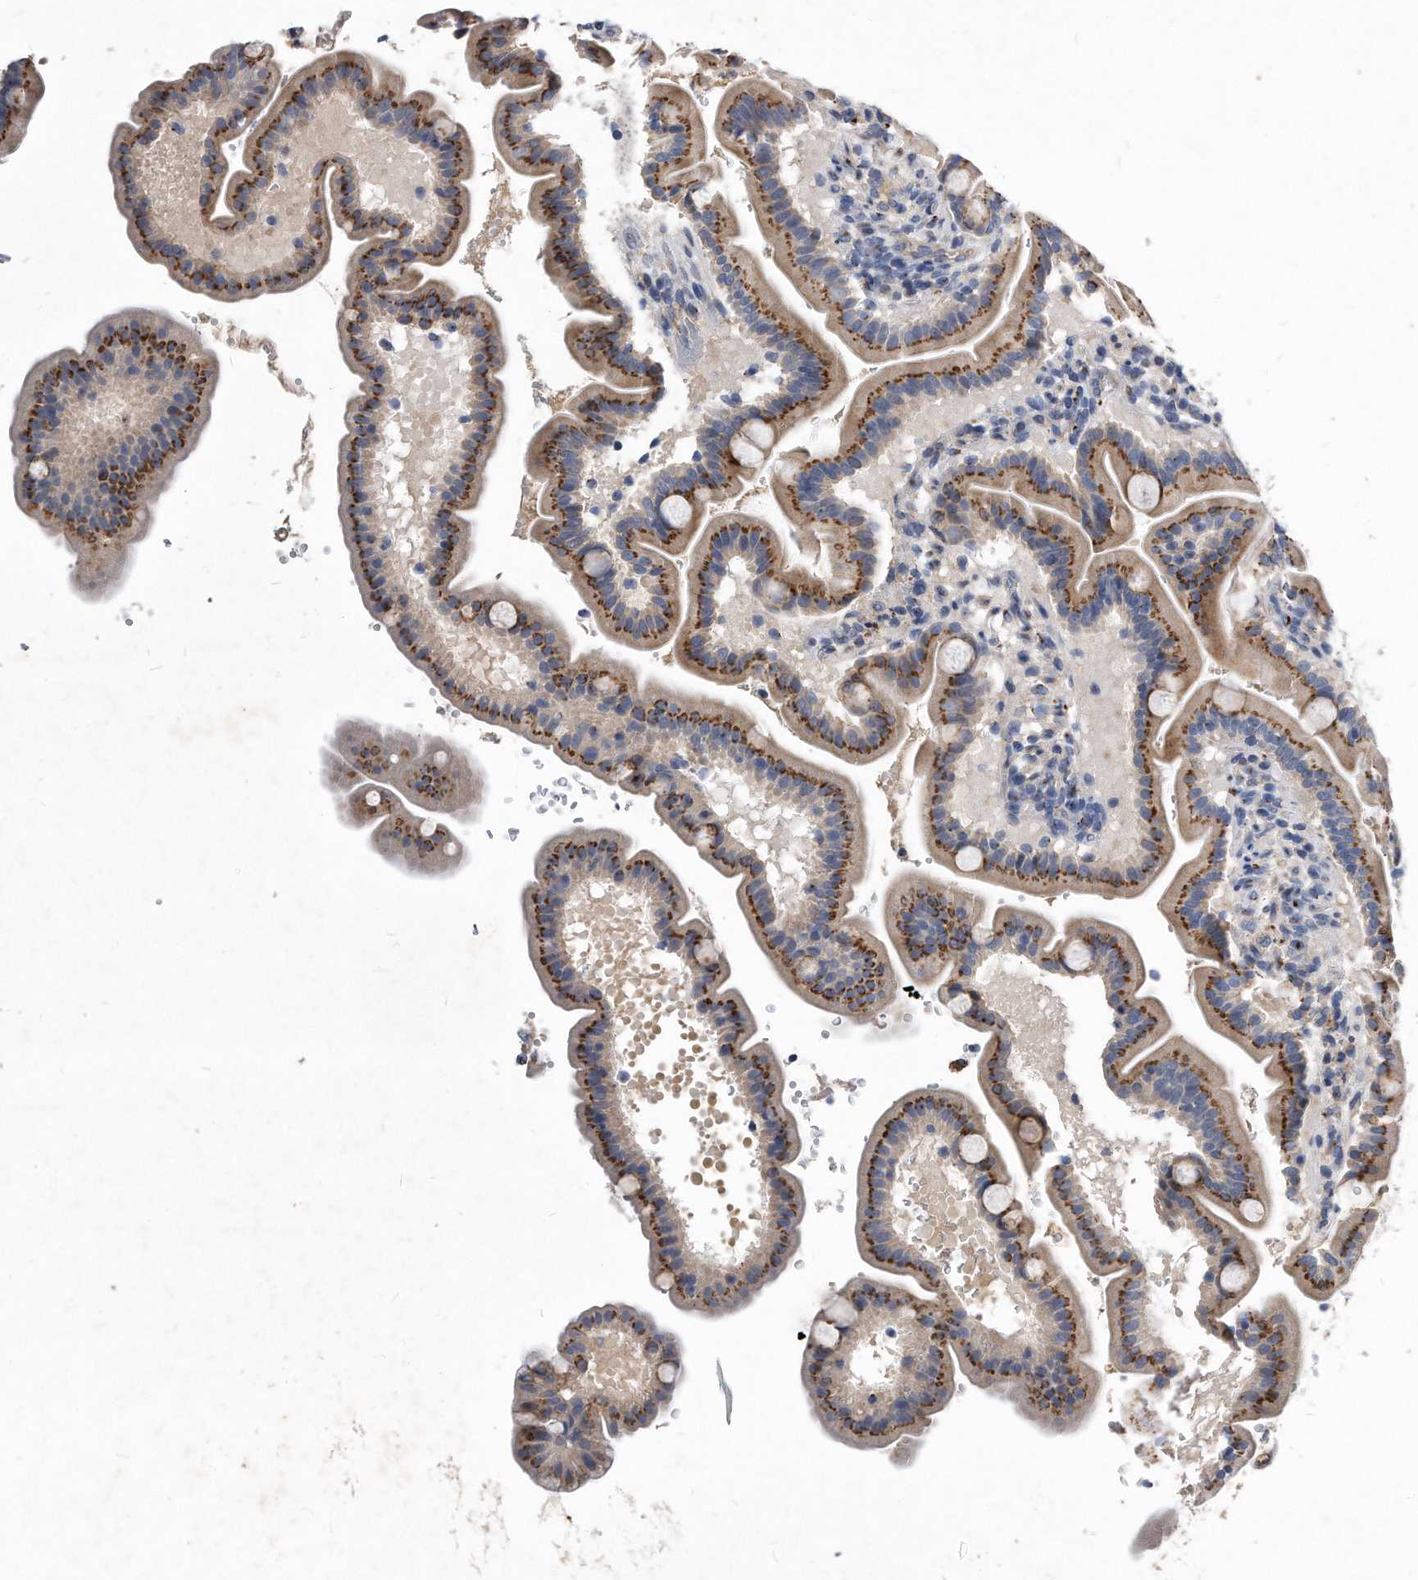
{"staining": {"intensity": "moderate", "quantity": ">75%", "location": "cytoplasmic/membranous"}, "tissue": "duodenum", "cell_type": "Glandular cells", "image_type": "normal", "snomed": [{"axis": "morphology", "description": "Normal tissue, NOS"}, {"axis": "topography", "description": "Duodenum"}], "caption": "Duodenum stained for a protein displays moderate cytoplasmic/membranous positivity in glandular cells.", "gene": "MGAT4A", "patient": {"sex": "male", "age": 54}}